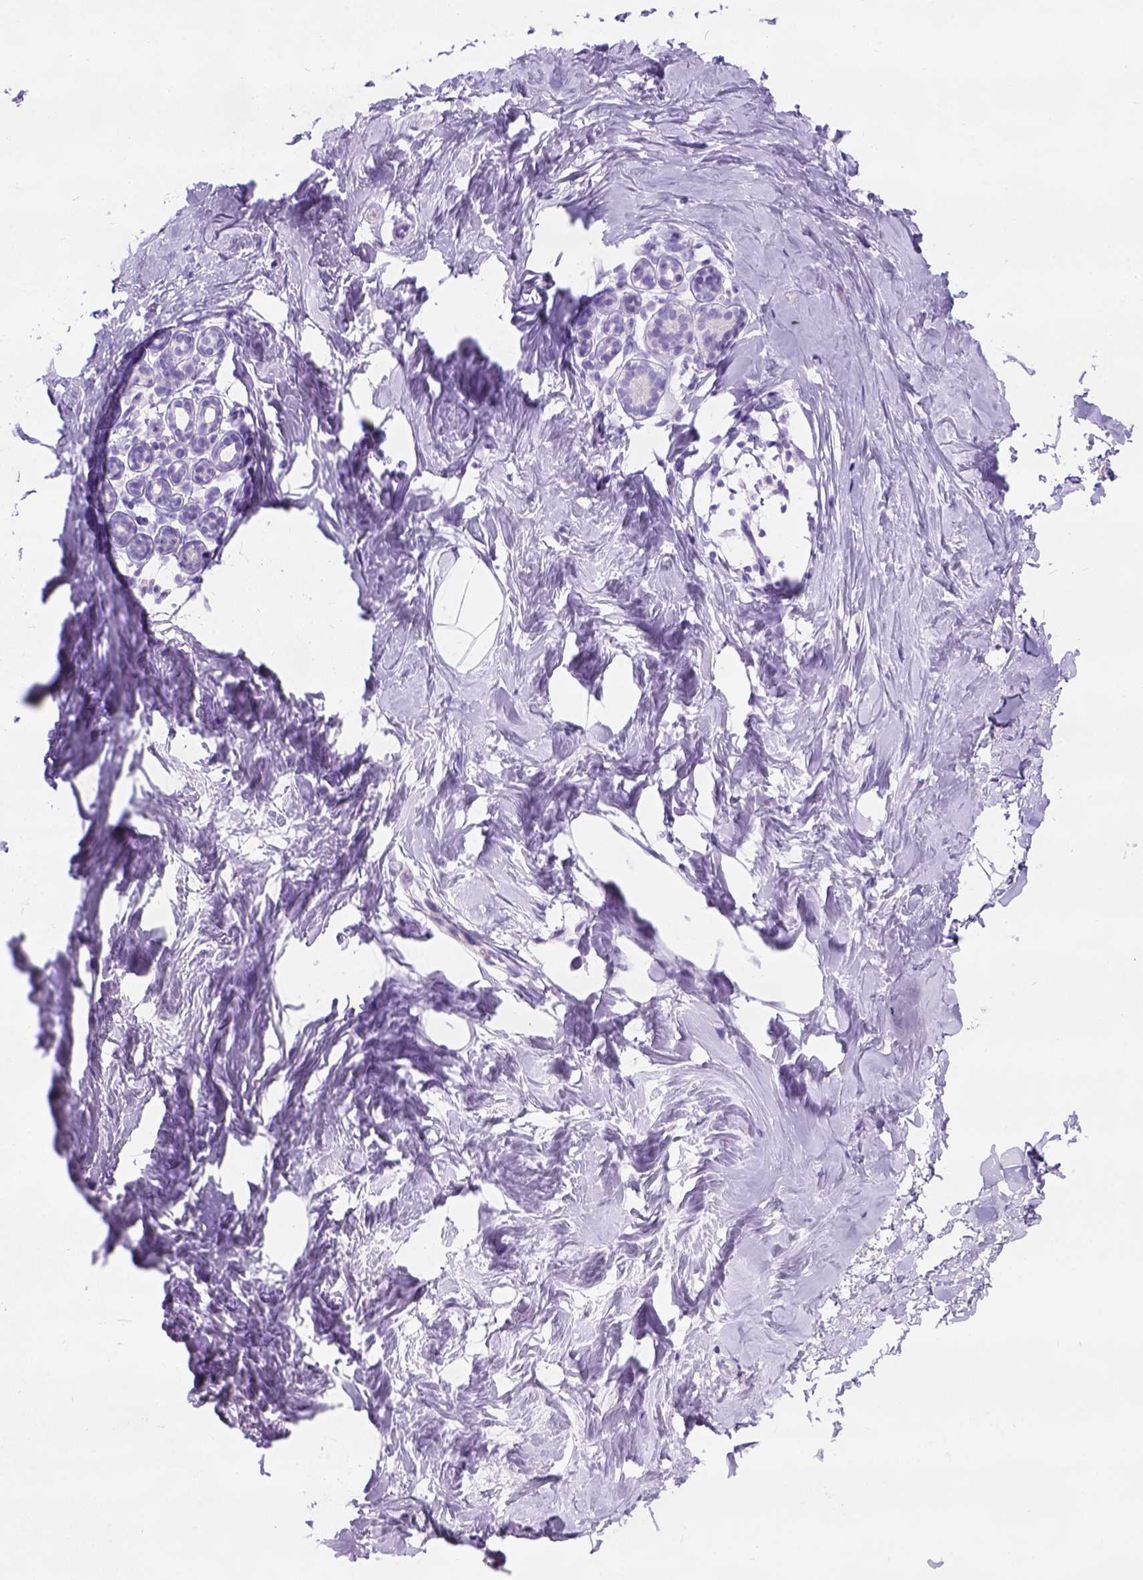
{"staining": {"intensity": "negative", "quantity": "none", "location": "none"}, "tissue": "breast", "cell_type": "Adipocytes", "image_type": "normal", "snomed": [{"axis": "morphology", "description": "Normal tissue, NOS"}, {"axis": "topography", "description": "Breast"}], "caption": "This histopathology image is of normal breast stained with immunohistochemistry to label a protein in brown with the nuclei are counter-stained blue. There is no staining in adipocytes. The staining was performed using DAB to visualize the protein expression in brown, while the nuclei were stained in blue with hematoxylin (Magnification: 20x).", "gene": "C7orf57", "patient": {"sex": "female", "age": 32}}